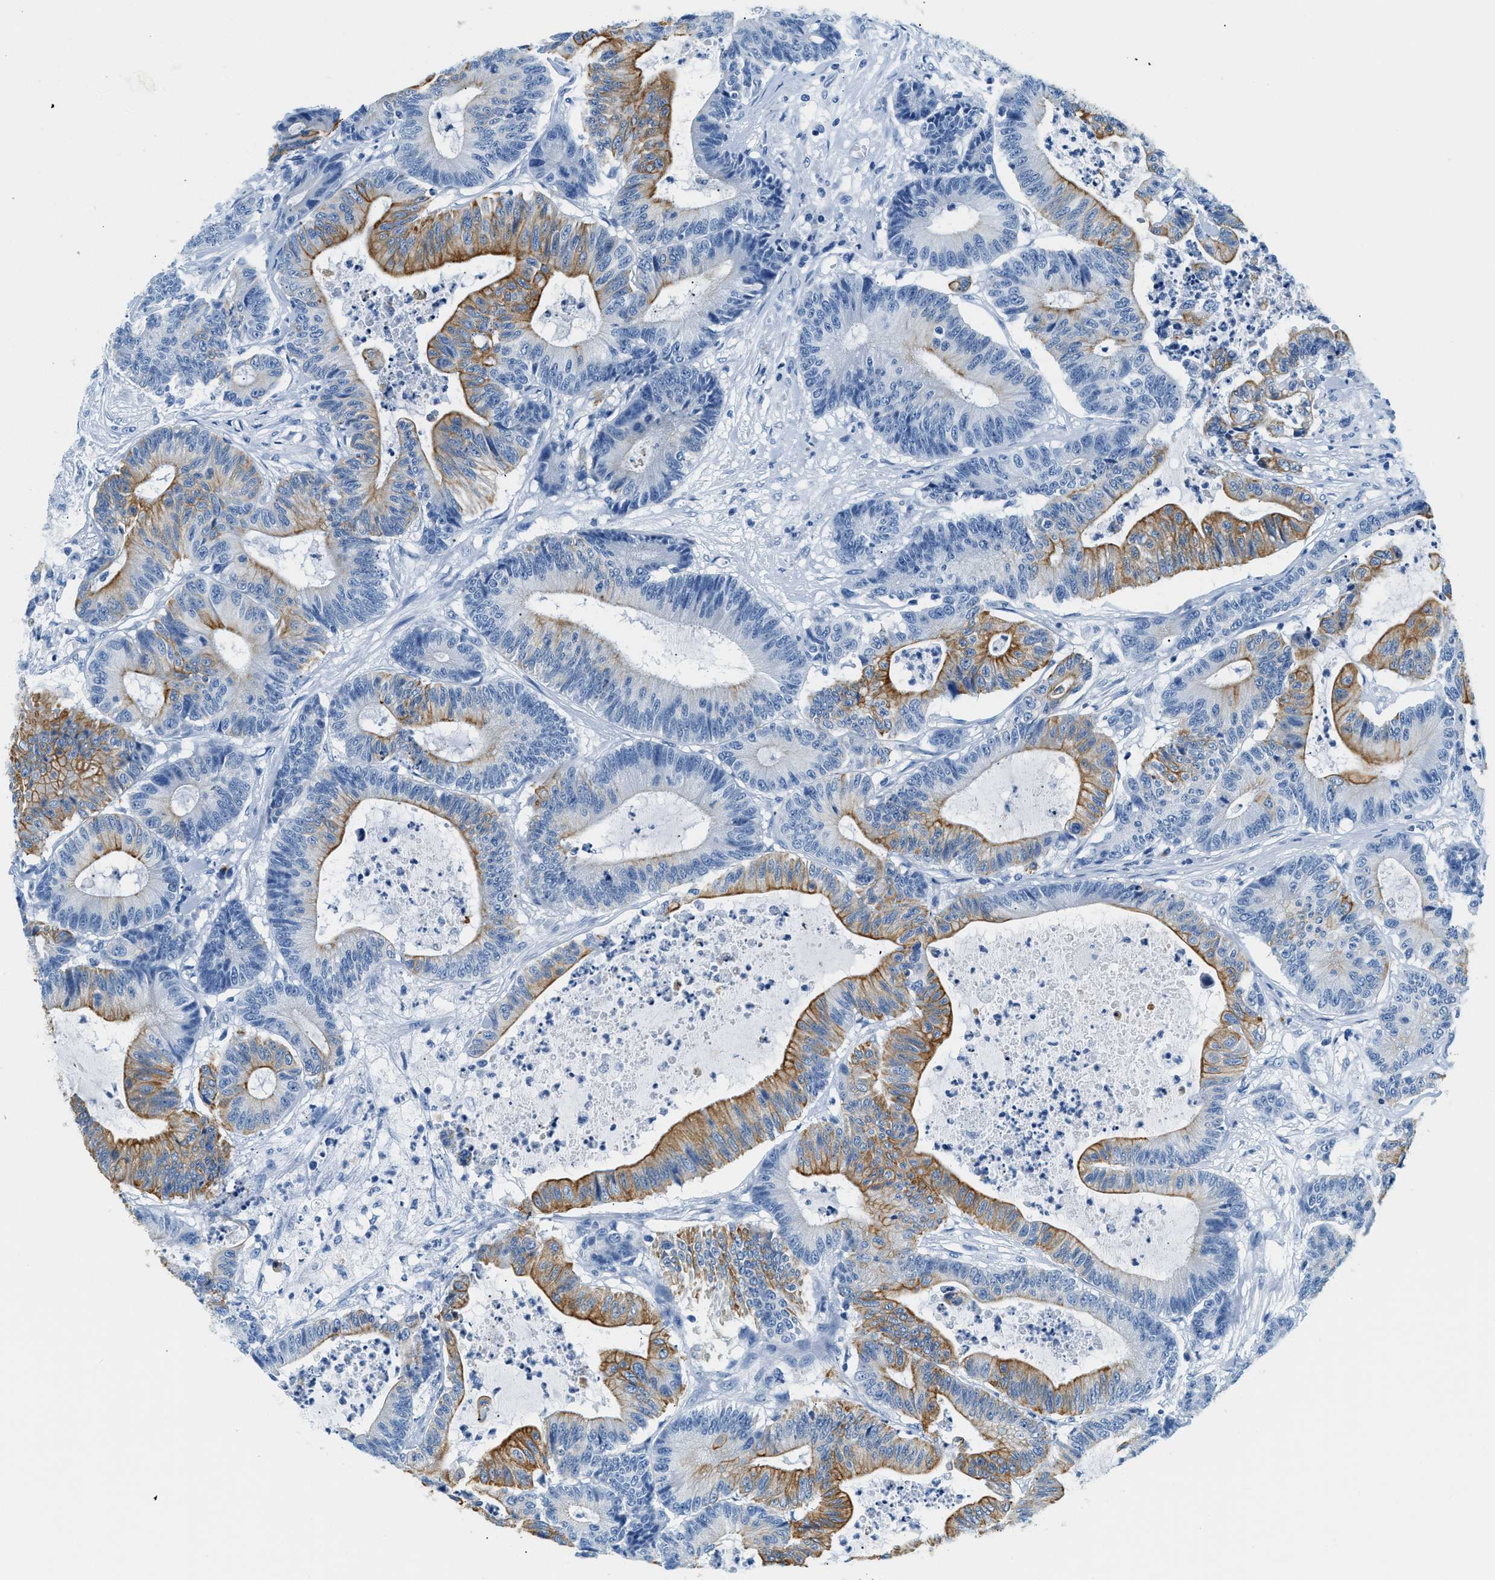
{"staining": {"intensity": "moderate", "quantity": "25%-75%", "location": "cytoplasmic/membranous"}, "tissue": "colorectal cancer", "cell_type": "Tumor cells", "image_type": "cancer", "snomed": [{"axis": "morphology", "description": "Adenocarcinoma, NOS"}, {"axis": "topography", "description": "Colon"}], "caption": "Immunohistochemistry (IHC) image of colorectal cancer (adenocarcinoma) stained for a protein (brown), which shows medium levels of moderate cytoplasmic/membranous expression in about 25%-75% of tumor cells.", "gene": "STXBP2", "patient": {"sex": "female", "age": 84}}